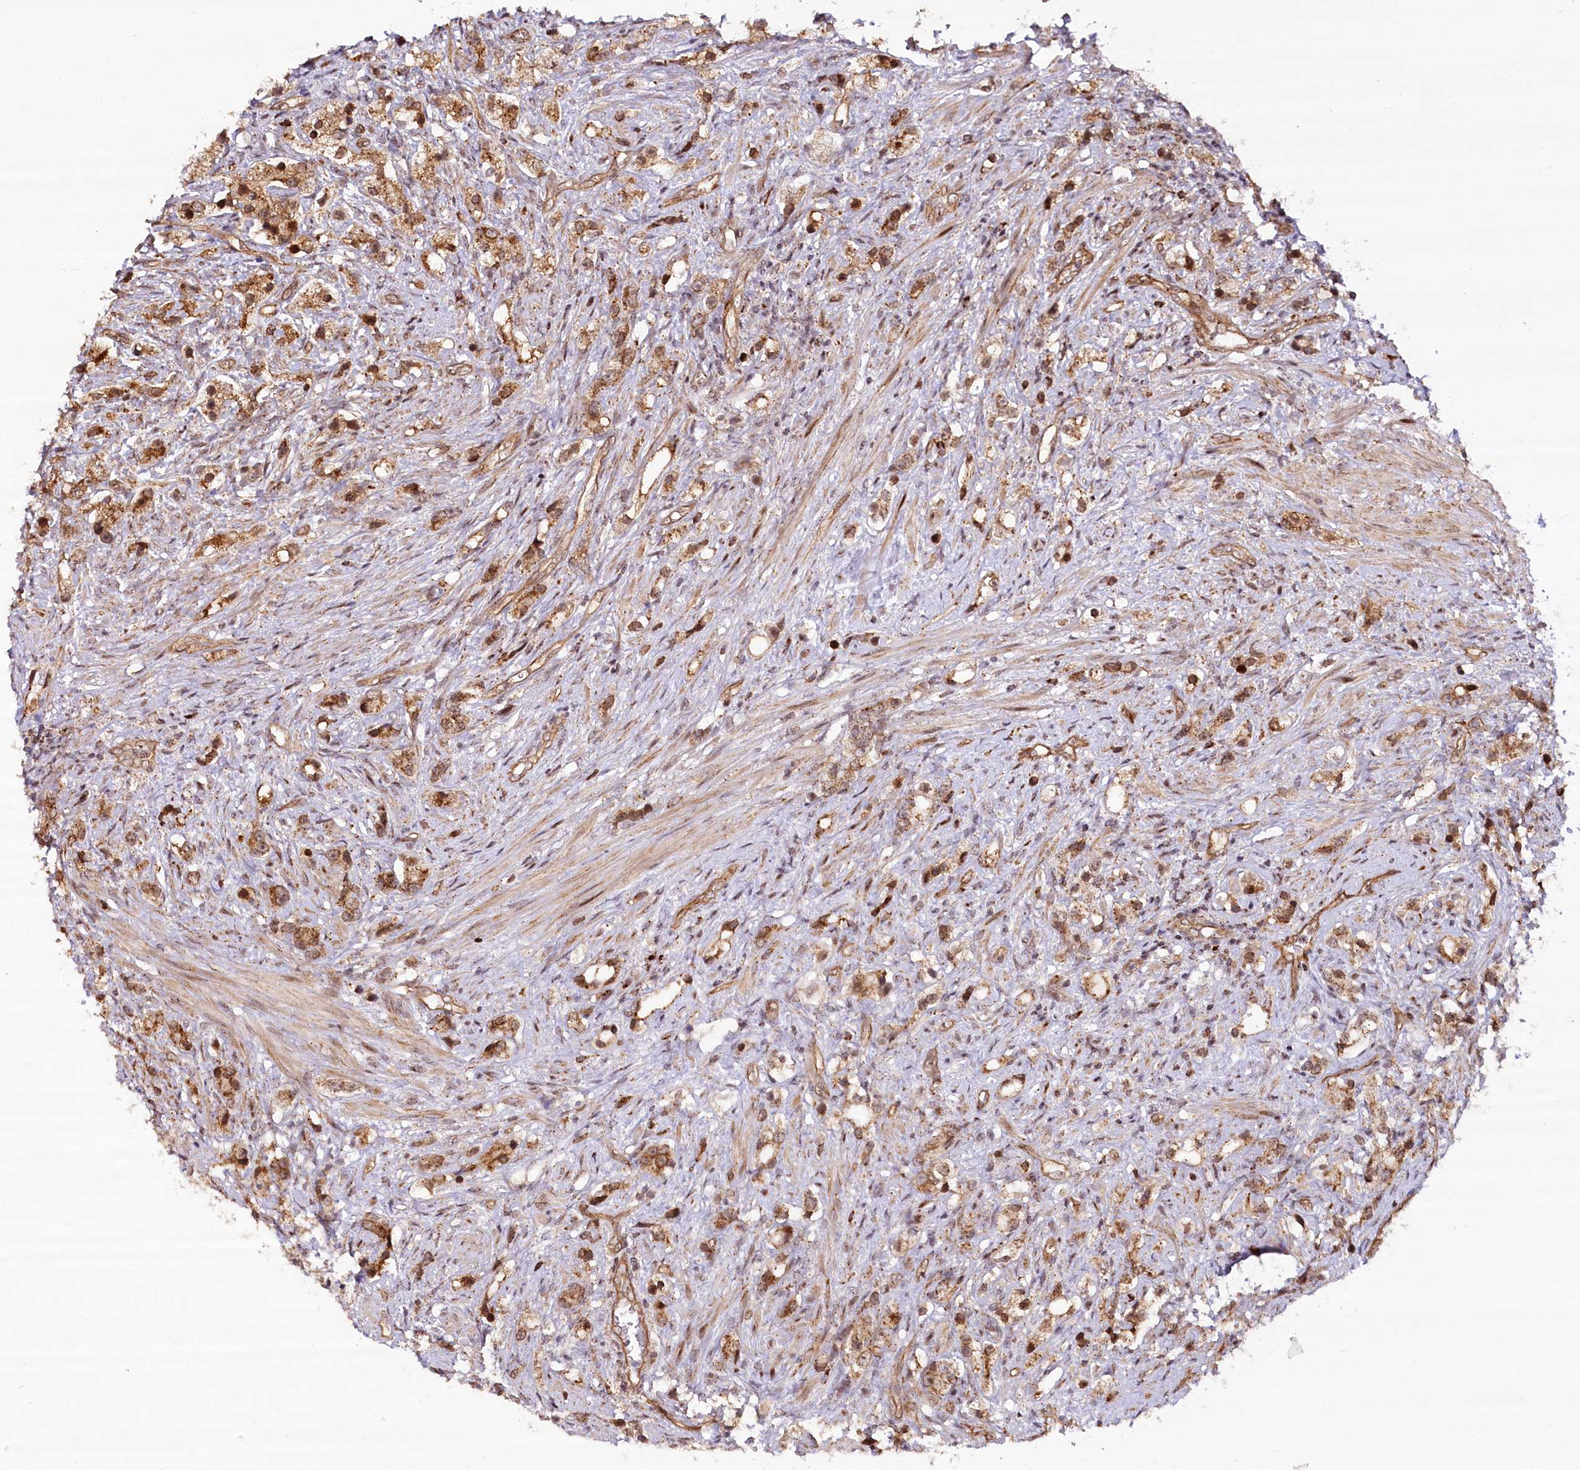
{"staining": {"intensity": "moderate", "quantity": ">75%", "location": "cytoplasmic/membranous,nuclear"}, "tissue": "prostate cancer", "cell_type": "Tumor cells", "image_type": "cancer", "snomed": [{"axis": "morphology", "description": "Adenocarcinoma, High grade"}, {"axis": "topography", "description": "Prostate"}], "caption": "Immunohistochemical staining of human prostate adenocarcinoma (high-grade) demonstrates medium levels of moderate cytoplasmic/membranous and nuclear staining in about >75% of tumor cells. (Brightfield microscopy of DAB IHC at high magnification).", "gene": "COPG1", "patient": {"sex": "male", "age": 63}}